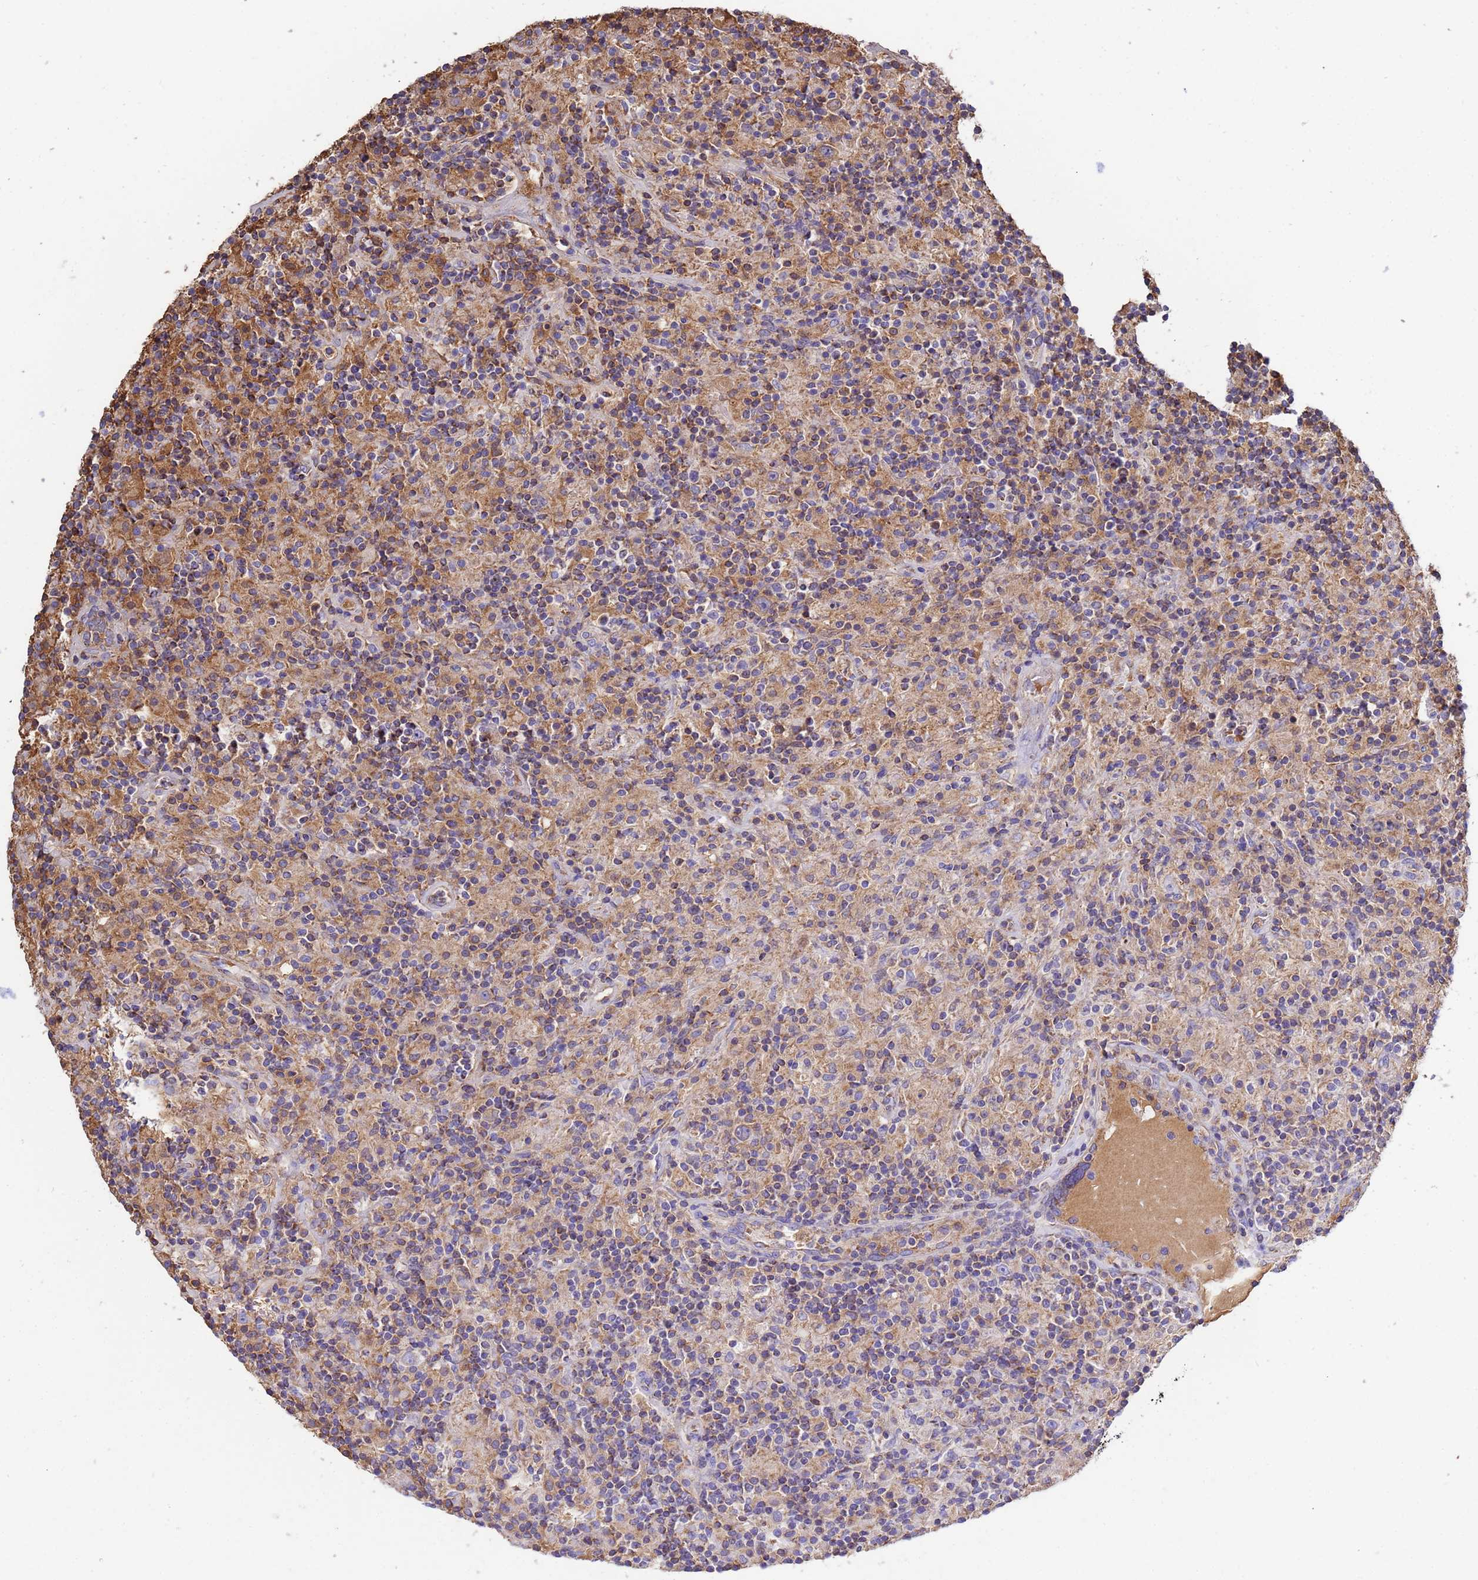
{"staining": {"intensity": "weak", "quantity": "25%-75%", "location": "cytoplasmic/membranous"}, "tissue": "lymphoma", "cell_type": "Tumor cells", "image_type": "cancer", "snomed": [{"axis": "morphology", "description": "Hodgkin's disease, NOS"}, {"axis": "topography", "description": "Lymph node"}], "caption": "Immunohistochemical staining of human lymphoma exhibits low levels of weak cytoplasmic/membranous protein positivity in approximately 25%-75% of tumor cells.", "gene": "GLUD1", "patient": {"sex": "male", "age": 70}}